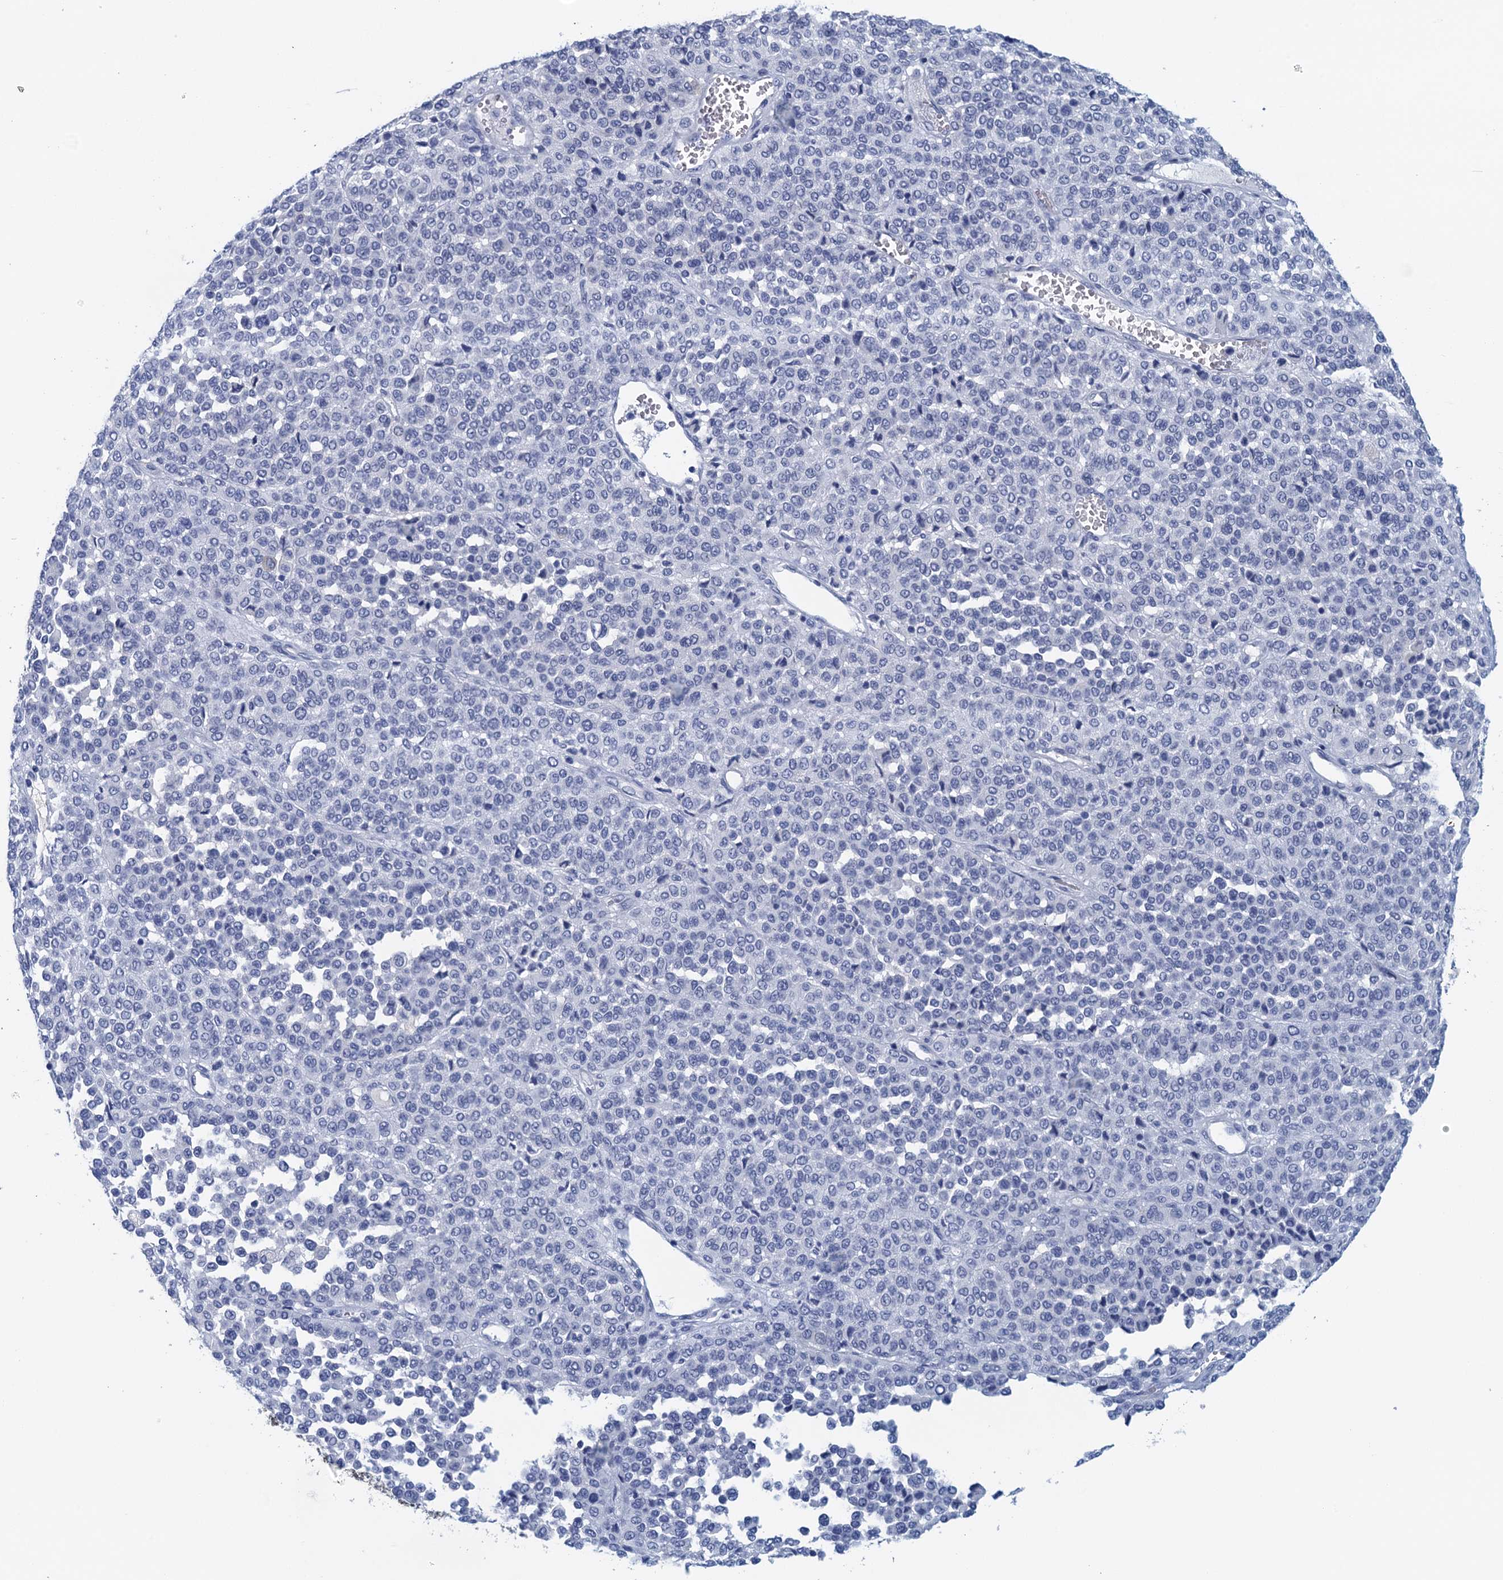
{"staining": {"intensity": "negative", "quantity": "none", "location": "none"}, "tissue": "melanoma", "cell_type": "Tumor cells", "image_type": "cancer", "snomed": [{"axis": "morphology", "description": "Malignant melanoma, Metastatic site"}, {"axis": "topography", "description": "Pancreas"}], "caption": "This photomicrograph is of melanoma stained with IHC to label a protein in brown with the nuclei are counter-stained blue. There is no expression in tumor cells.", "gene": "CYP51A1", "patient": {"sex": "female", "age": 30}}